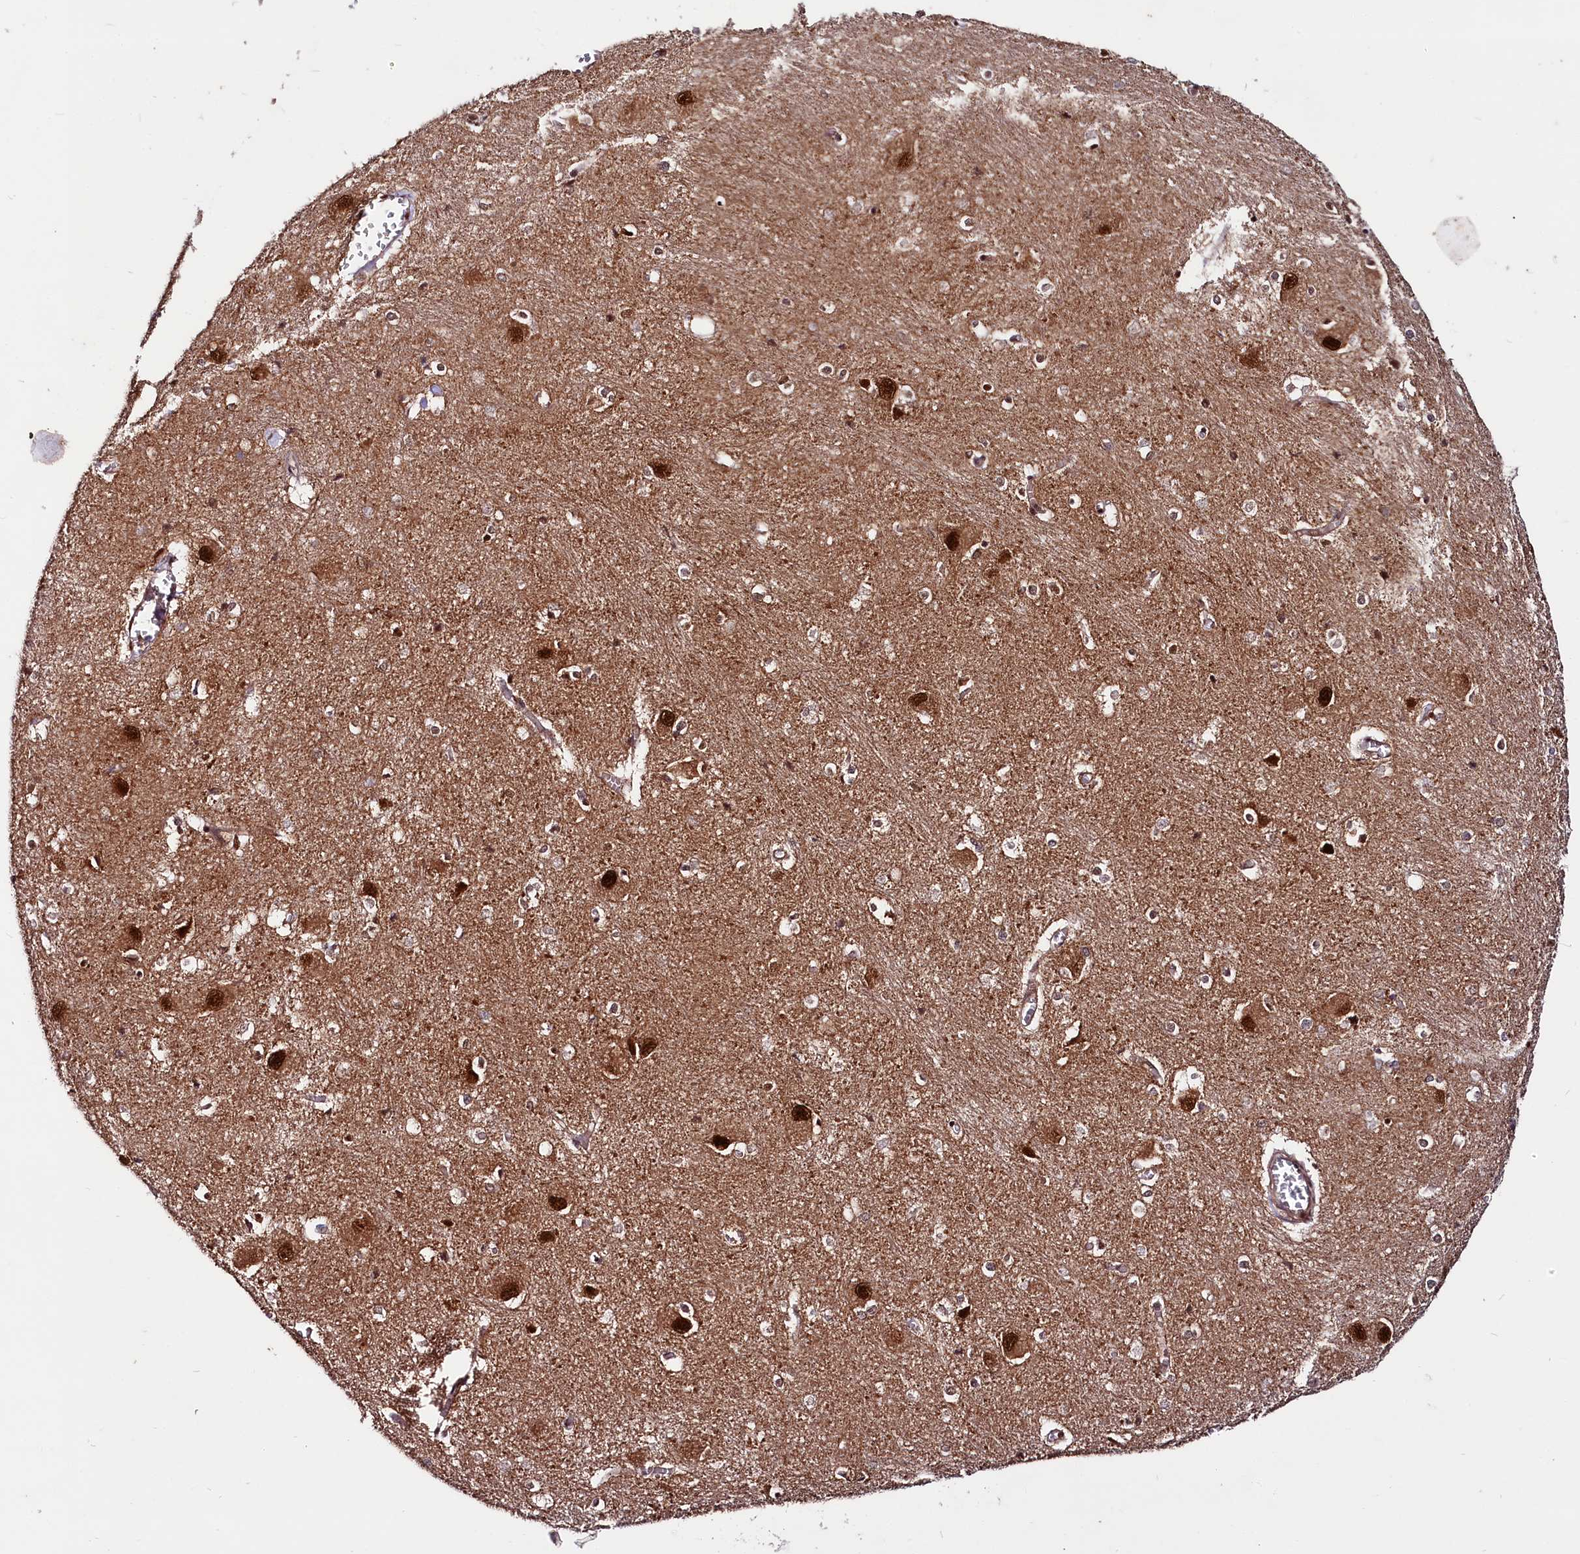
{"staining": {"intensity": "moderate", "quantity": "25%-75%", "location": "cytoplasmic/membranous,nuclear"}, "tissue": "caudate", "cell_type": "Glial cells", "image_type": "normal", "snomed": [{"axis": "morphology", "description": "Normal tissue, NOS"}, {"axis": "topography", "description": "Lateral ventricle wall"}], "caption": "IHC micrograph of unremarkable human caudate stained for a protein (brown), which shows medium levels of moderate cytoplasmic/membranous,nuclear expression in approximately 25%-75% of glial cells.", "gene": "UBE3A", "patient": {"sex": "male", "age": 37}}